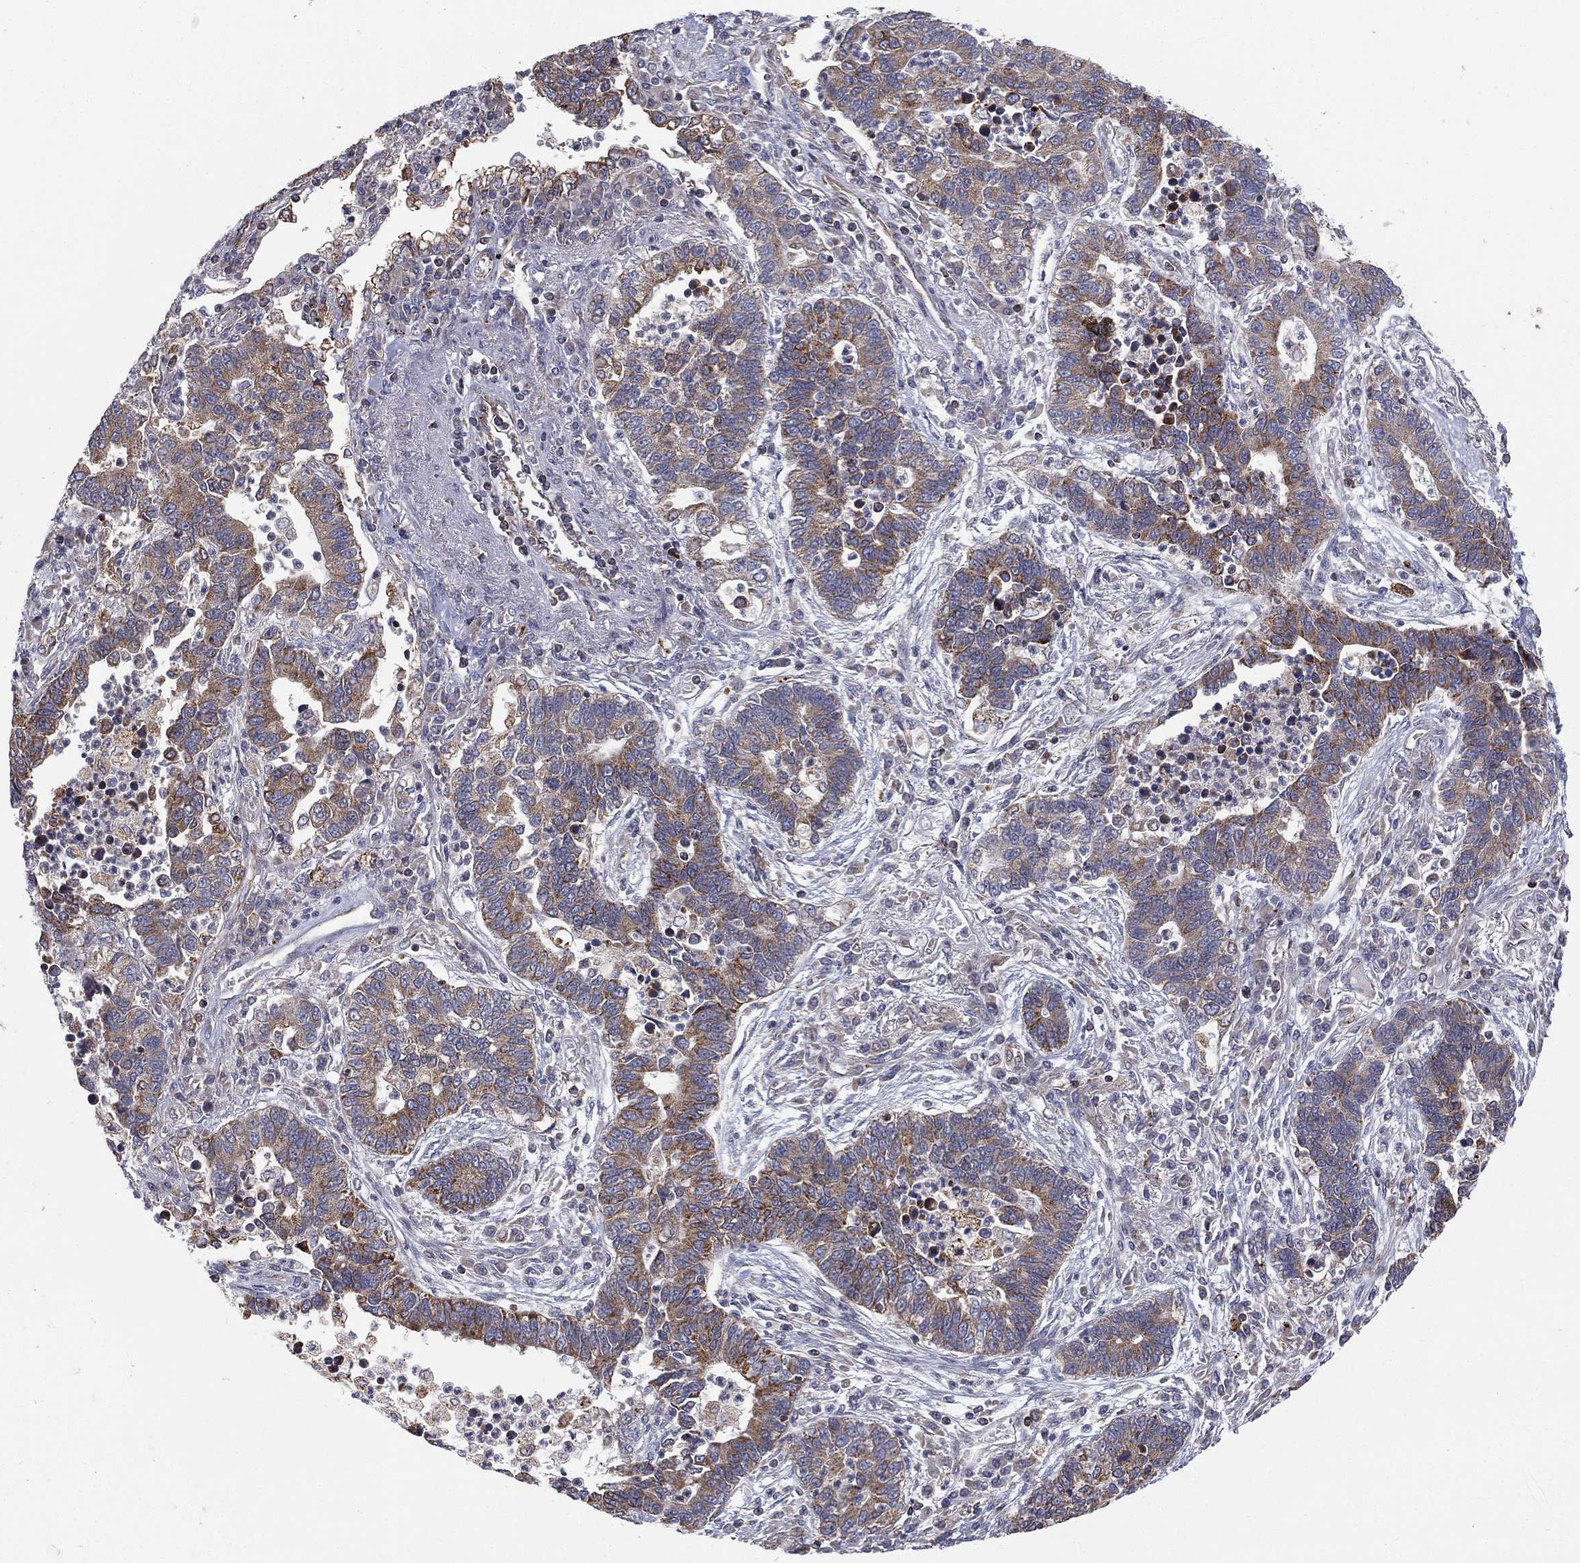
{"staining": {"intensity": "weak", "quantity": ">75%", "location": "cytoplasmic/membranous"}, "tissue": "lung cancer", "cell_type": "Tumor cells", "image_type": "cancer", "snomed": [{"axis": "morphology", "description": "Adenocarcinoma, NOS"}, {"axis": "topography", "description": "Lung"}], "caption": "The micrograph reveals immunohistochemical staining of lung cancer (adenocarcinoma). There is weak cytoplasmic/membranous staining is present in approximately >75% of tumor cells. Using DAB (brown) and hematoxylin (blue) stains, captured at high magnification using brightfield microscopy.", "gene": "CYB5B", "patient": {"sex": "female", "age": 57}}